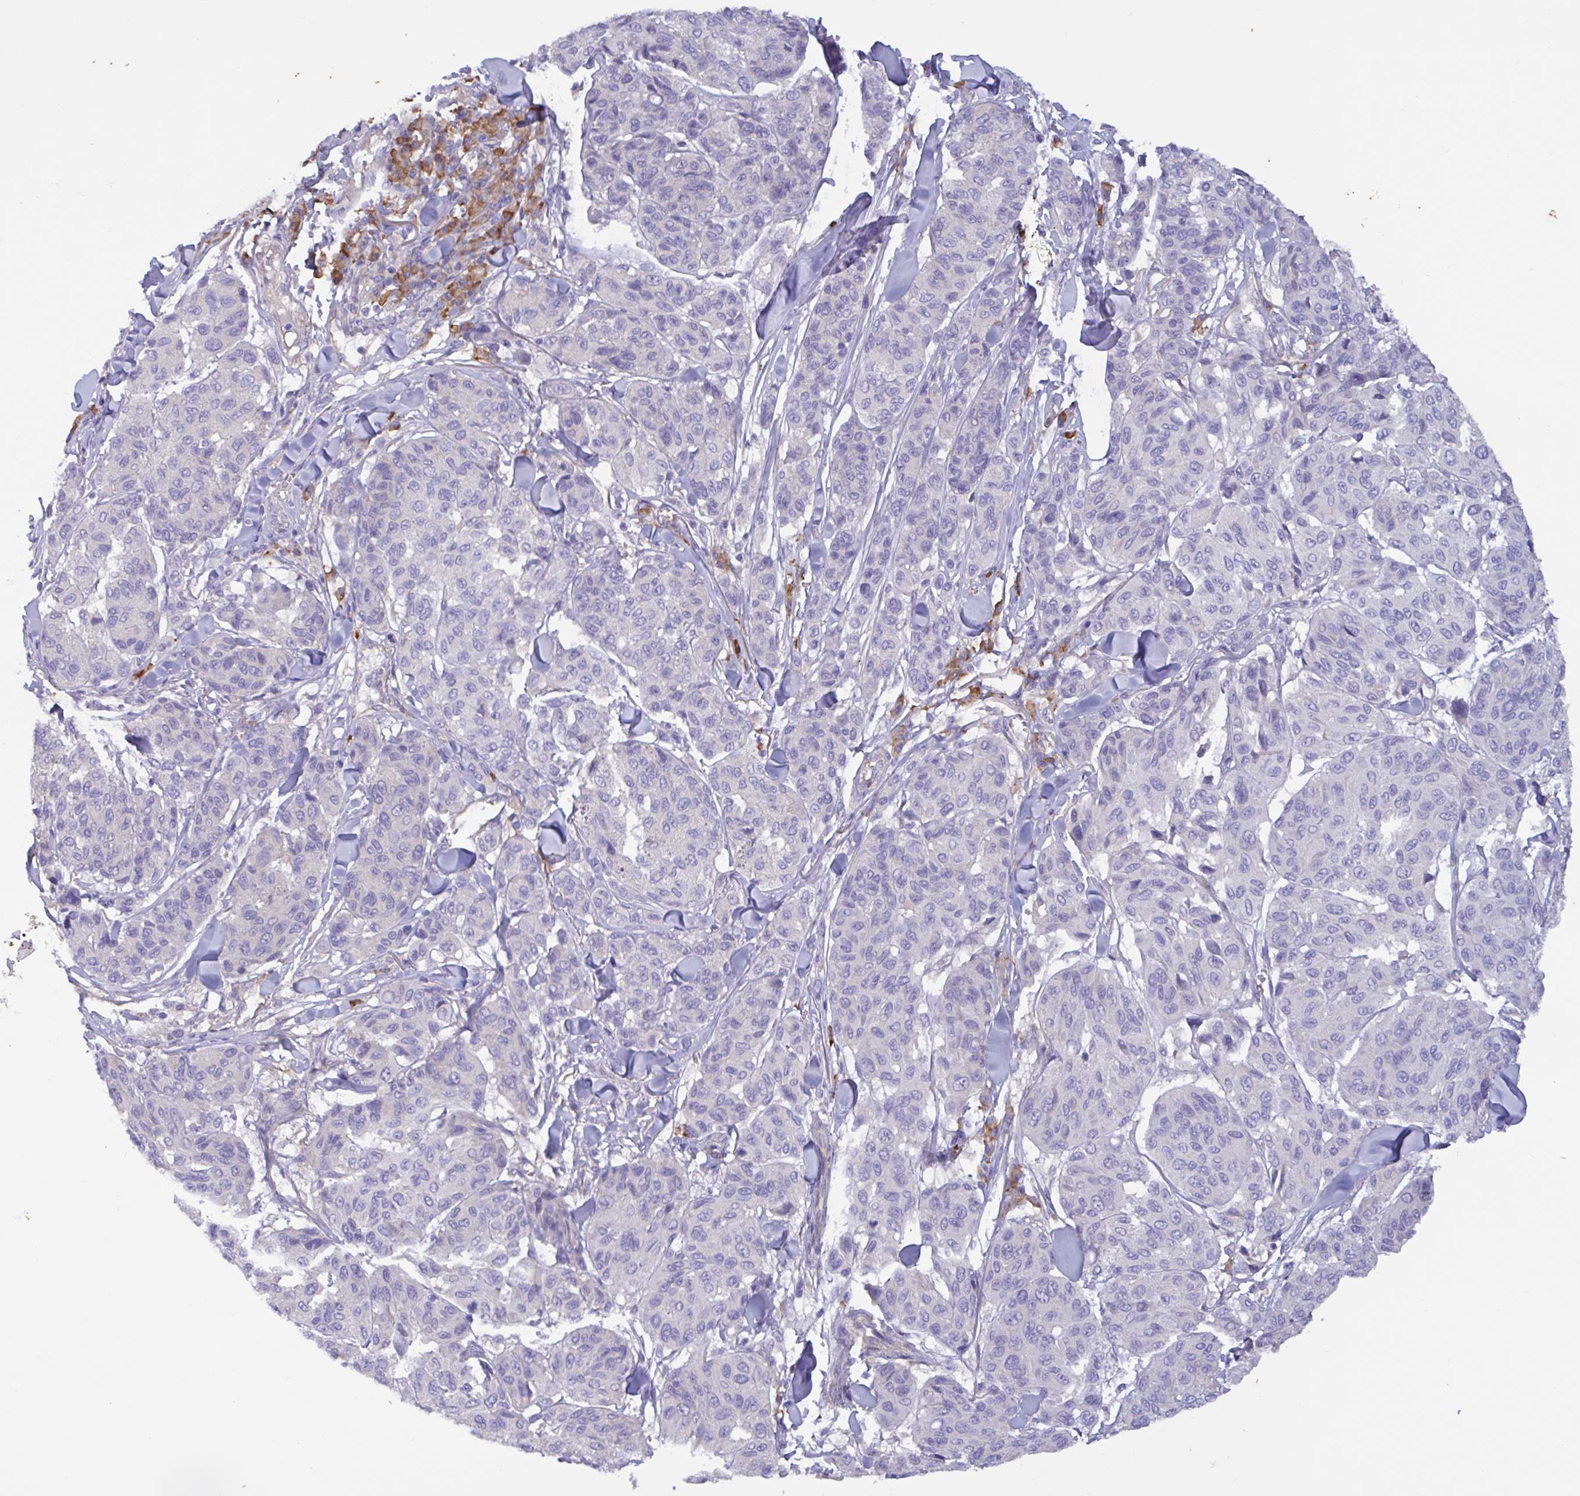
{"staining": {"intensity": "negative", "quantity": "none", "location": "none"}, "tissue": "melanoma", "cell_type": "Tumor cells", "image_type": "cancer", "snomed": [{"axis": "morphology", "description": "Malignant melanoma, NOS"}, {"axis": "topography", "description": "Skin"}], "caption": "Melanoma was stained to show a protein in brown. There is no significant positivity in tumor cells. (DAB immunohistochemistry visualized using brightfield microscopy, high magnification).", "gene": "SLC66A1", "patient": {"sex": "female", "age": 66}}